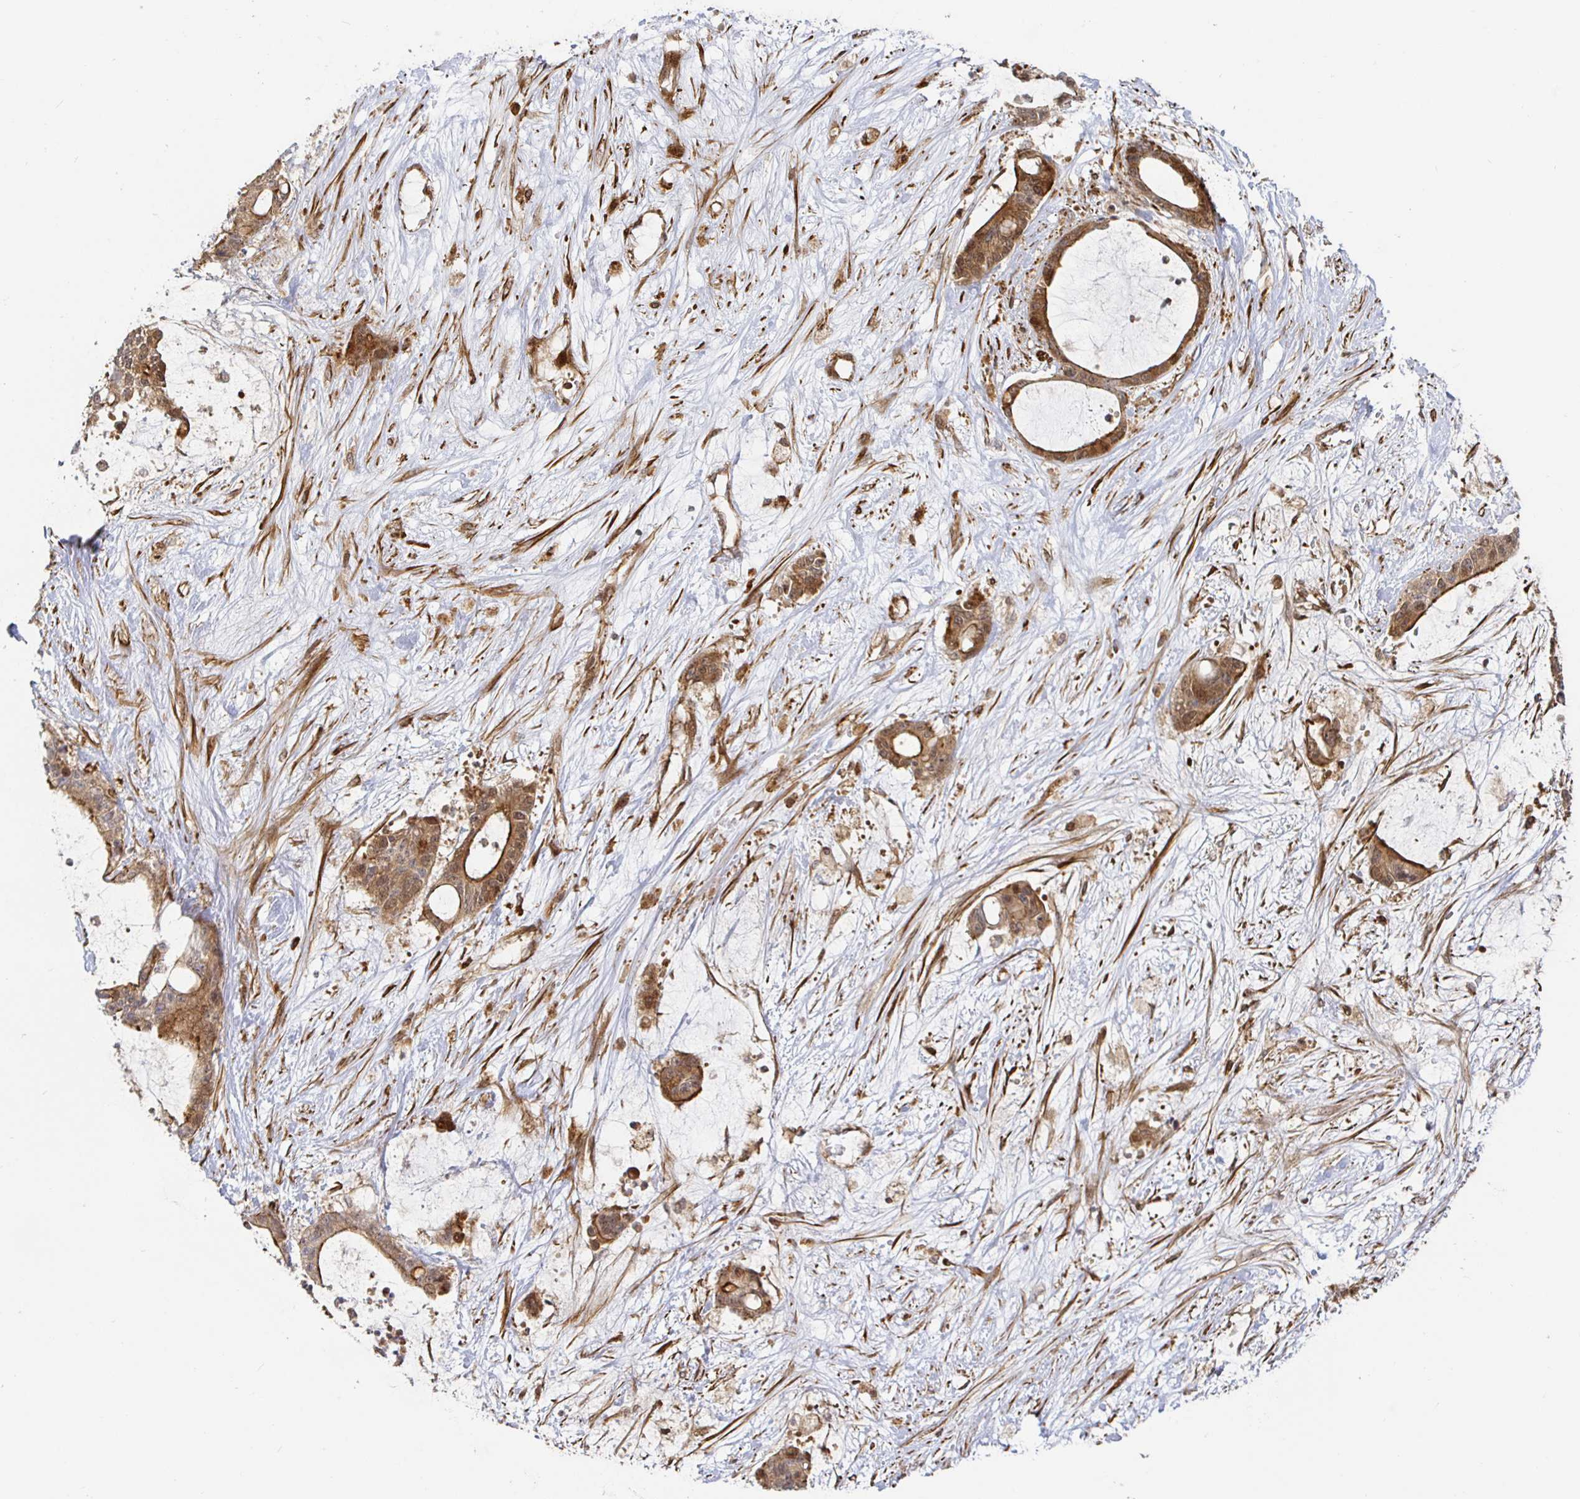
{"staining": {"intensity": "moderate", "quantity": ">75%", "location": "cytoplasmic/membranous"}, "tissue": "liver cancer", "cell_type": "Tumor cells", "image_type": "cancer", "snomed": [{"axis": "morphology", "description": "Normal tissue, NOS"}, {"axis": "morphology", "description": "Cholangiocarcinoma"}, {"axis": "topography", "description": "Liver"}, {"axis": "topography", "description": "Peripheral nerve tissue"}], "caption": "IHC staining of liver cancer (cholangiocarcinoma), which reveals medium levels of moderate cytoplasmic/membranous positivity in about >75% of tumor cells indicating moderate cytoplasmic/membranous protein expression. The staining was performed using DAB (3,3'-diaminobenzidine) (brown) for protein detection and nuclei were counterstained in hematoxylin (blue).", "gene": "STRAP", "patient": {"sex": "female", "age": 73}}